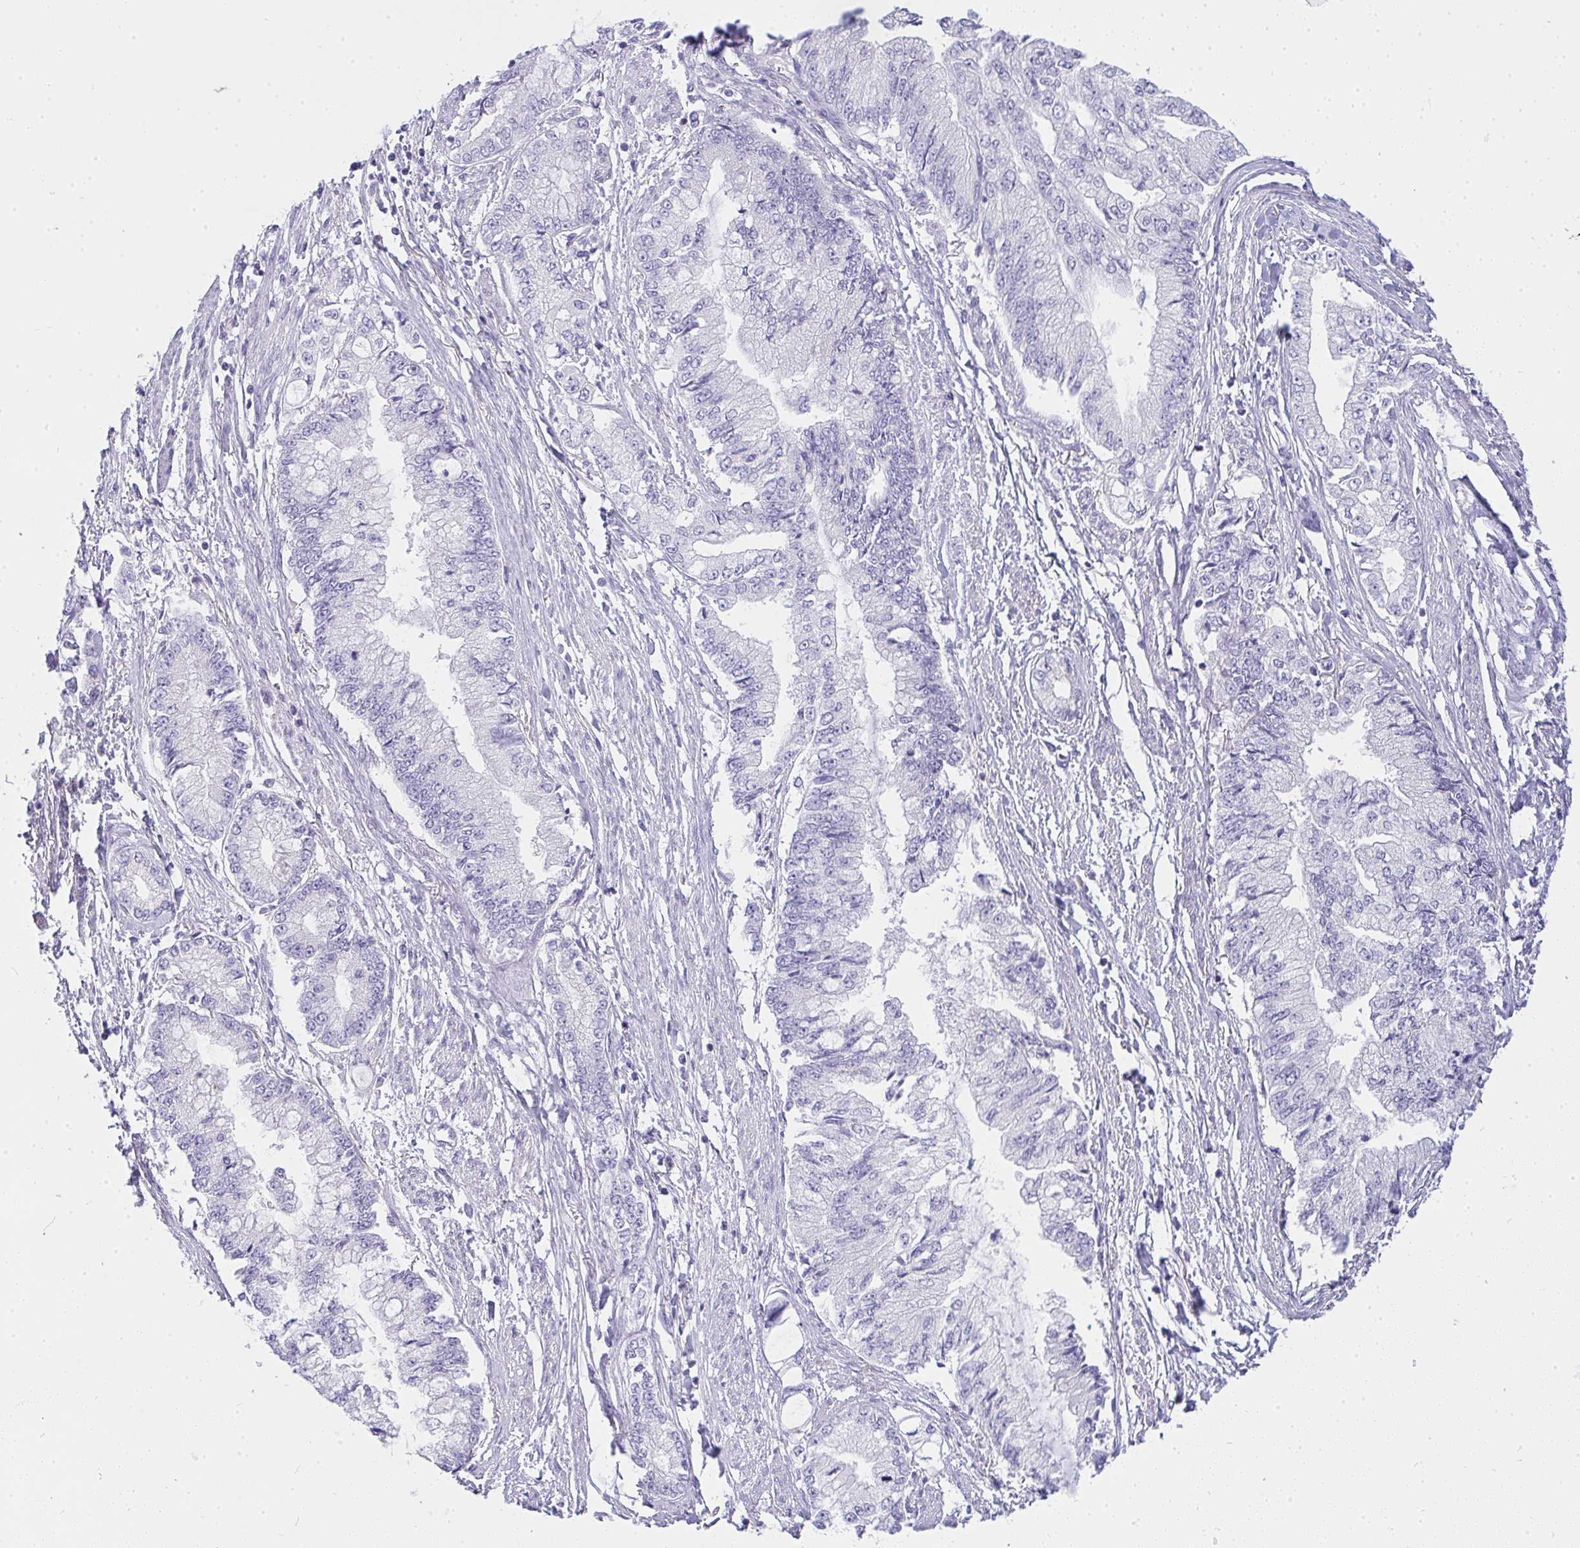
{"staining": {"intensity": "negative", "quantity": "none", "location": "none"}, "tissue": "stomach cancer", "cell_type": "Tumor cells", "image_type": "cancer", "snomed": [{"axis": "morphology", "description": "Adenocarcinoma, NOS"}, {"axis": "topography", "description": "Stomach, upper"}], "caption": "This is an IHC photomicrograph of human adenocarcinoma (stomach). There is no staining in tumor cells.", "gene": "ZNF182", "patient": {"sex": "female", "age": 74}}